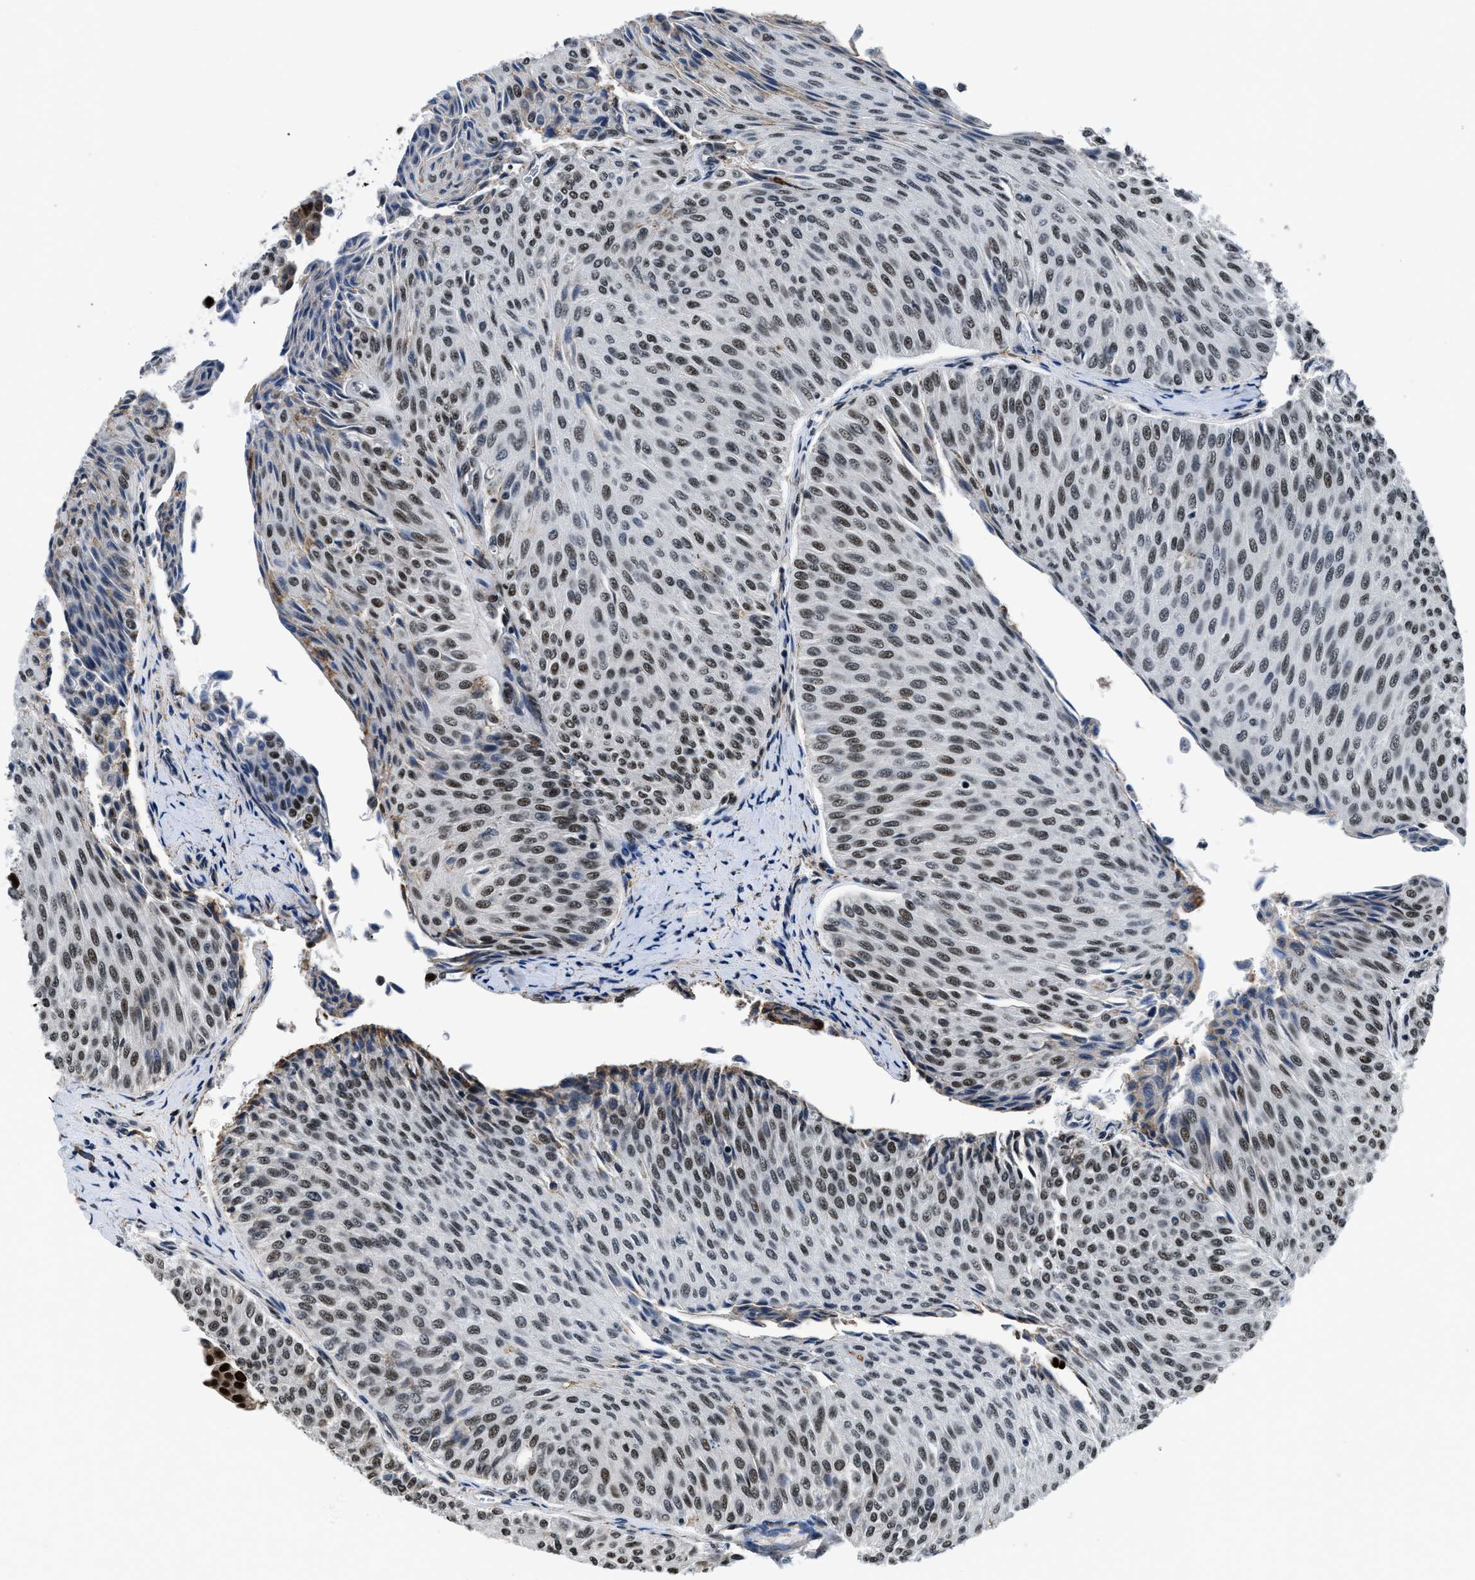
{"staining": {"intensity": "strong", "quantity": "25%-75%", "location": "nuclear"}, "tissue": "urothelial cancer", "cell_type": "Tumor cells", "image_type": "cancer", "snomed": [{"axis": "morphology", "description": "Urothelial carcinoma, Low grade"}, {"axis": "topography", "description": "Urinary bladder"}], "caption": "Urothelial carcinoma (low-grade) was stained to show a protein in brown. There is high levels of strong nuclear expression in approximately 25%-75% of tumor cells. The staining was performed using DAB to visualize the protein expression in brown, while the nuclei were stained in blue with hematoxylin (Magnification: 20x).", "gene": "HNRNPH2", "patient": {"sex": "male", "age": 78}}